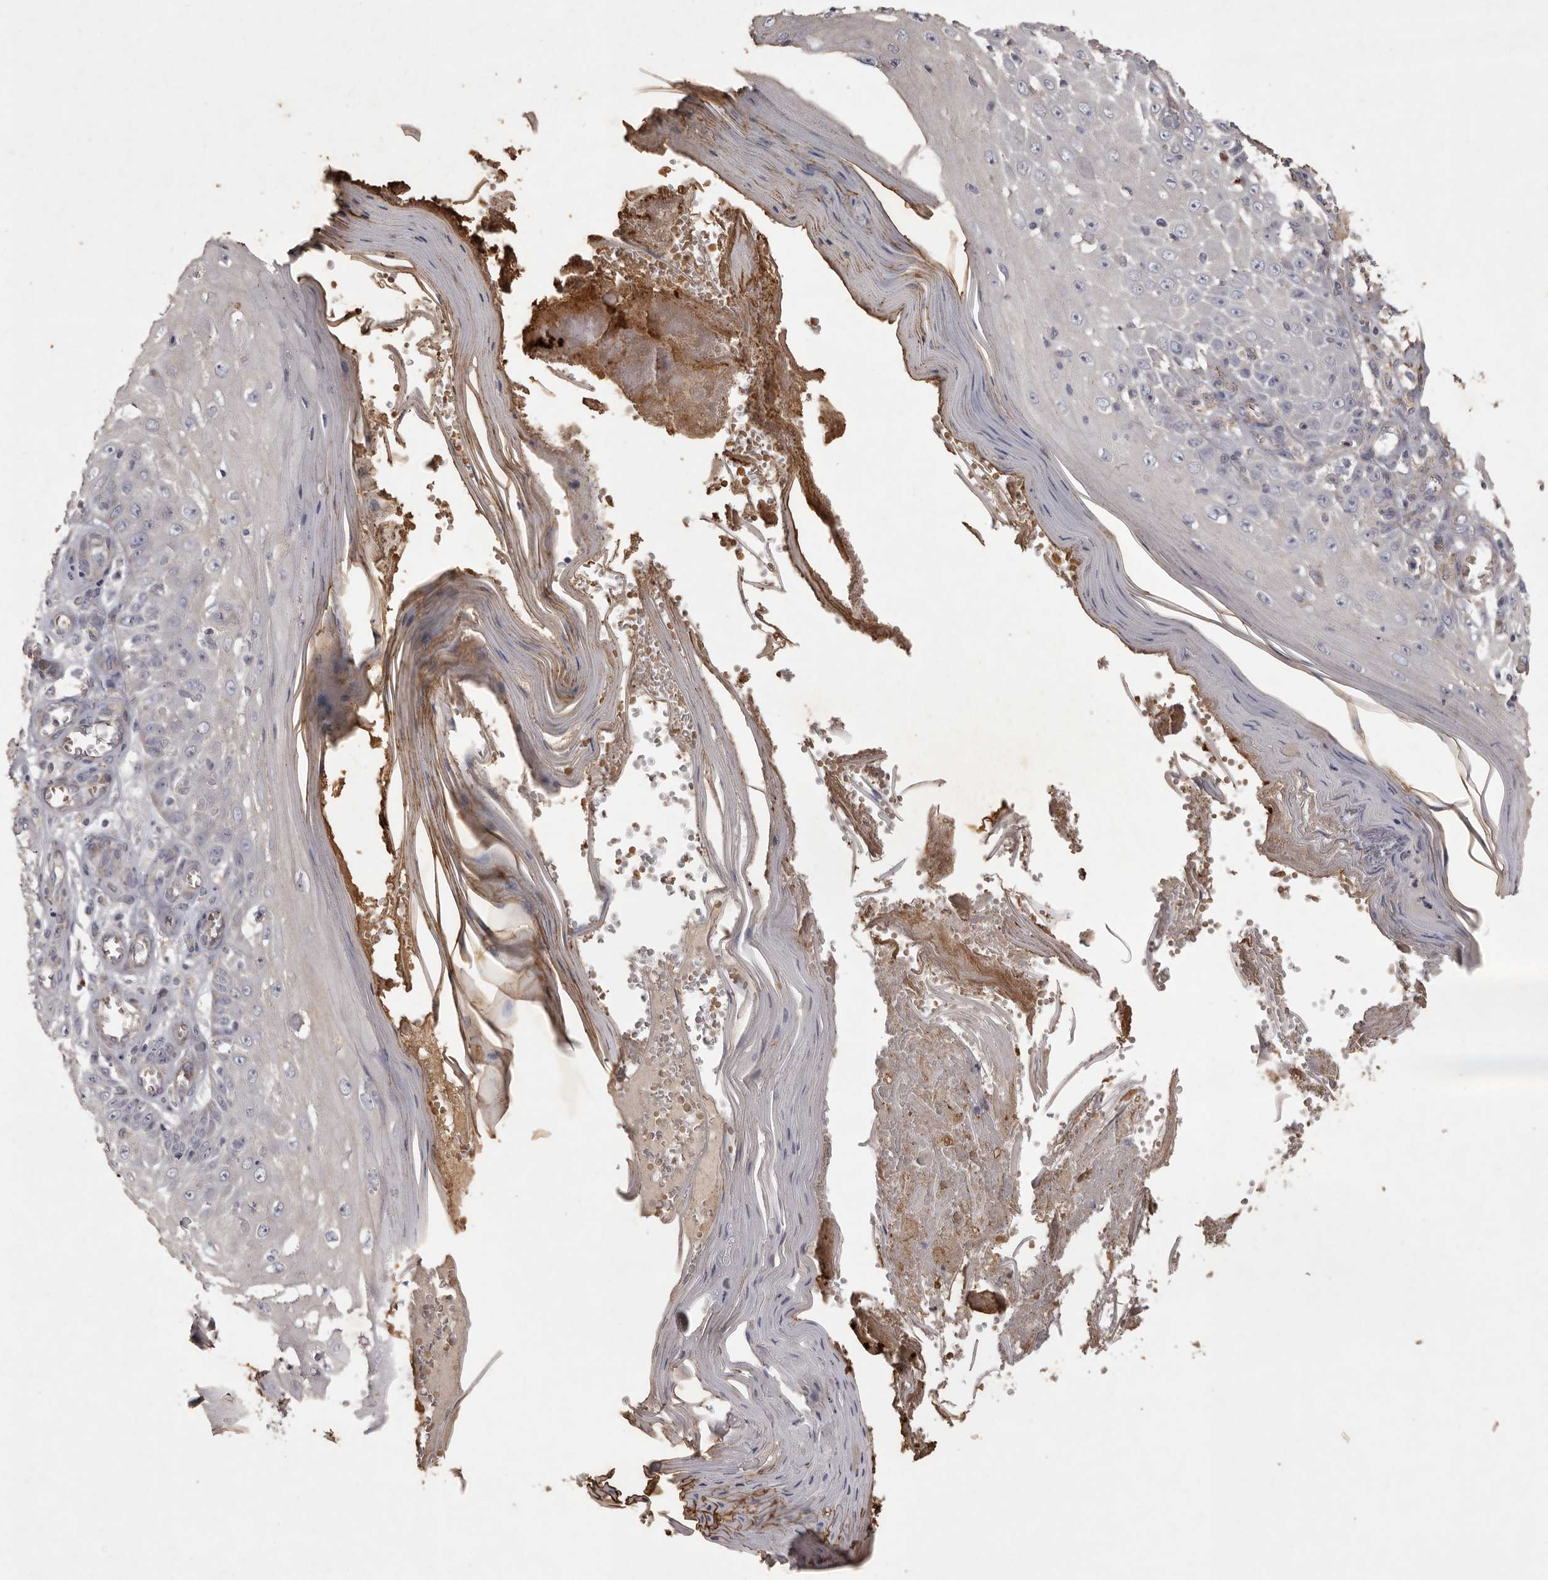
{"staining": {"intensity": "negative", "quantity": "none", "location": "none"}, "tissue": "skin cancer", "cell_type": "Tumor cells", "image_type": "cancer", "snomed": [{"axis": "morphology", "description": "Squamous cell carcinoma, NOS"}, {"axis": "topography", "description": "Skin"}], "caption": "Skin cancer stained for a protein using immunohistochemistry (IHC) displays no positivity tumor cells.", "gene": "NKAIN4", "patient": {"sex": "female", "age": 73}}